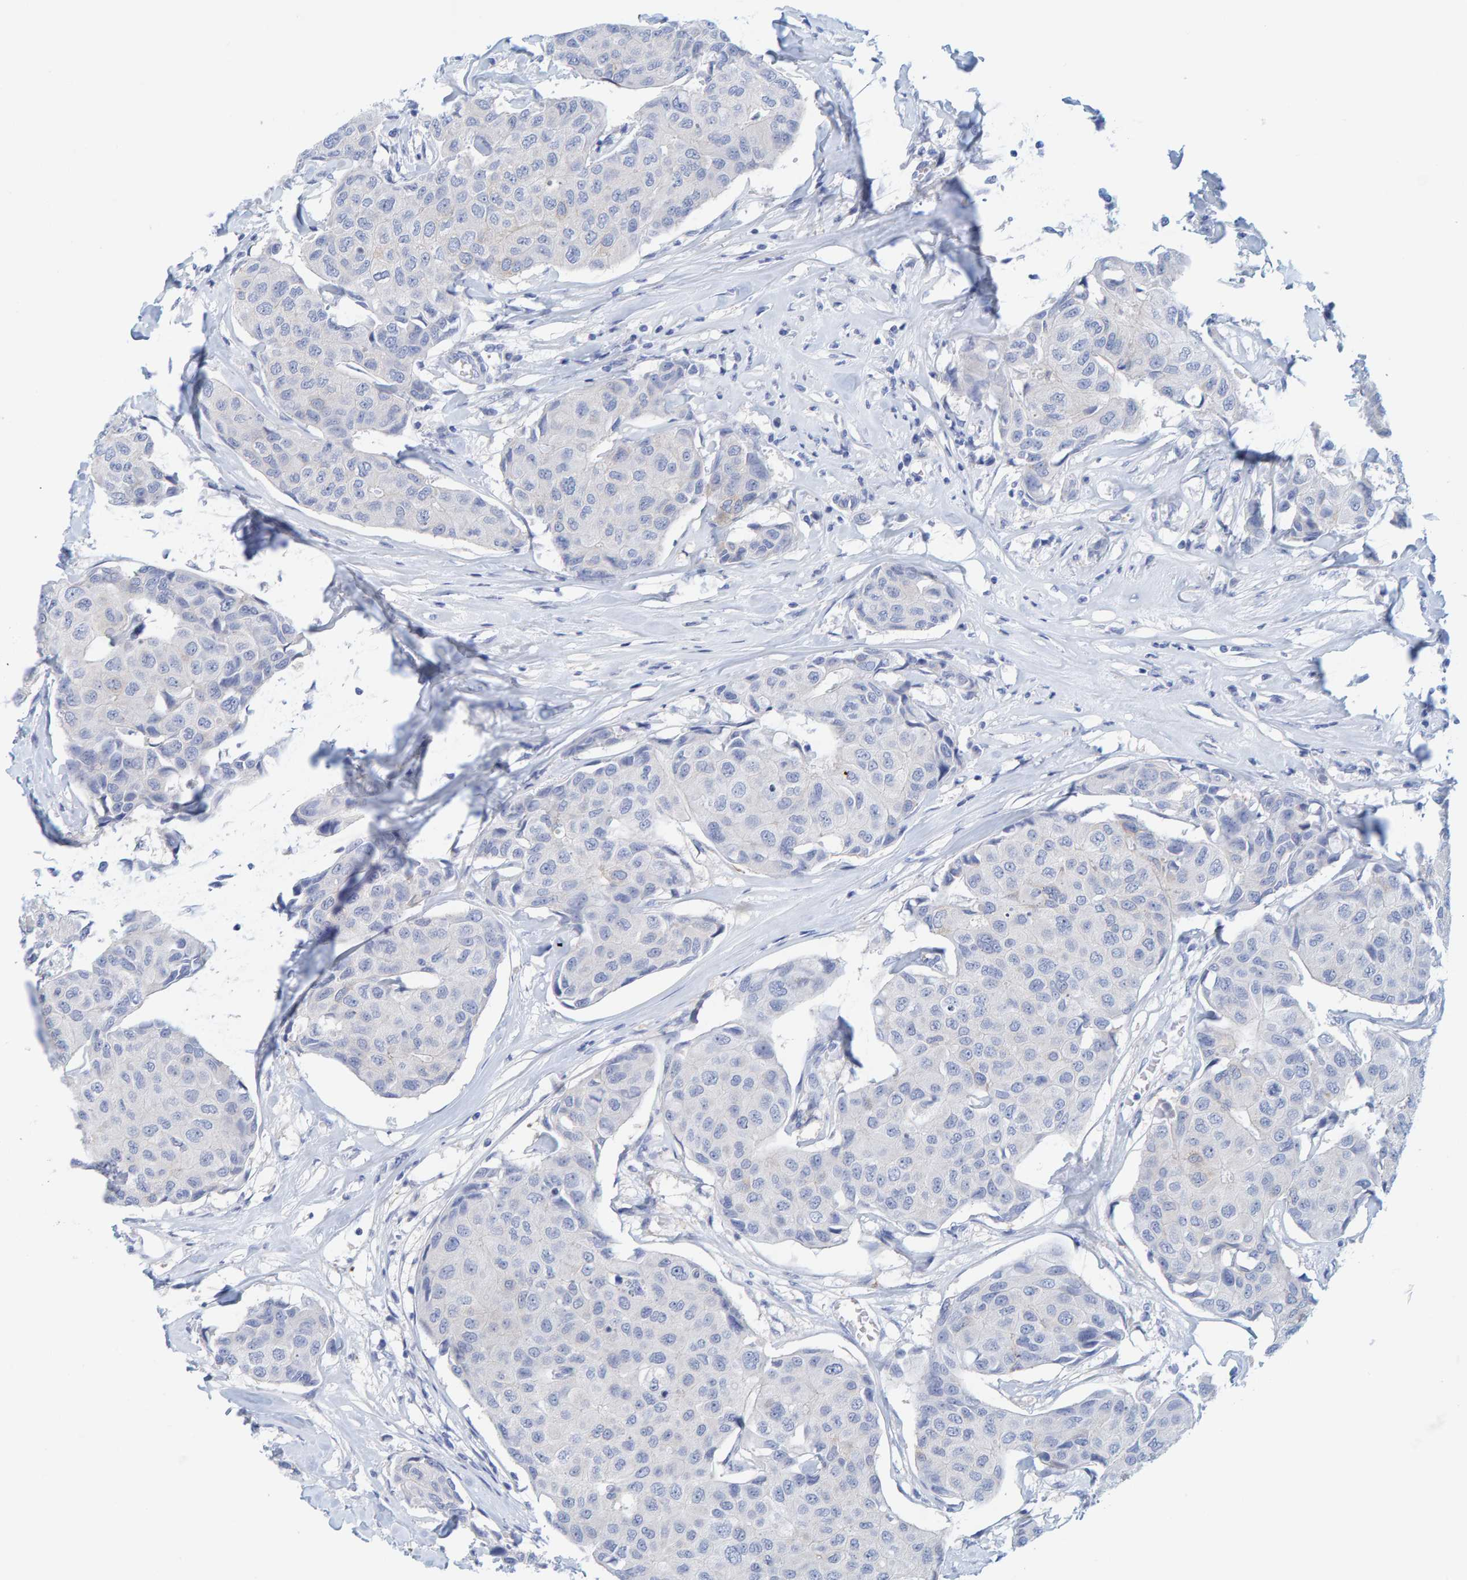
{"staining": {"intensity": "negative", "quantity": "none", "location": "none"}, "tissue": "breast cancer", "cell_type": "Tumor cells", "image_type": "cancer", "snomed": [{"axis": "morphology", "description": "Duct carcinoma"}, {"axis": "topography", "description": "Breast"}], "caption": "Protein analysis of breast cancer reveals no significant expression in tumor cells. (Brightfield microscopy of DAB (3,3'-diaminobenzidine) immunohistochemistry at high magnification).", "gene": "KLHL11", "patient": {"sex": "female", "age": 80}}